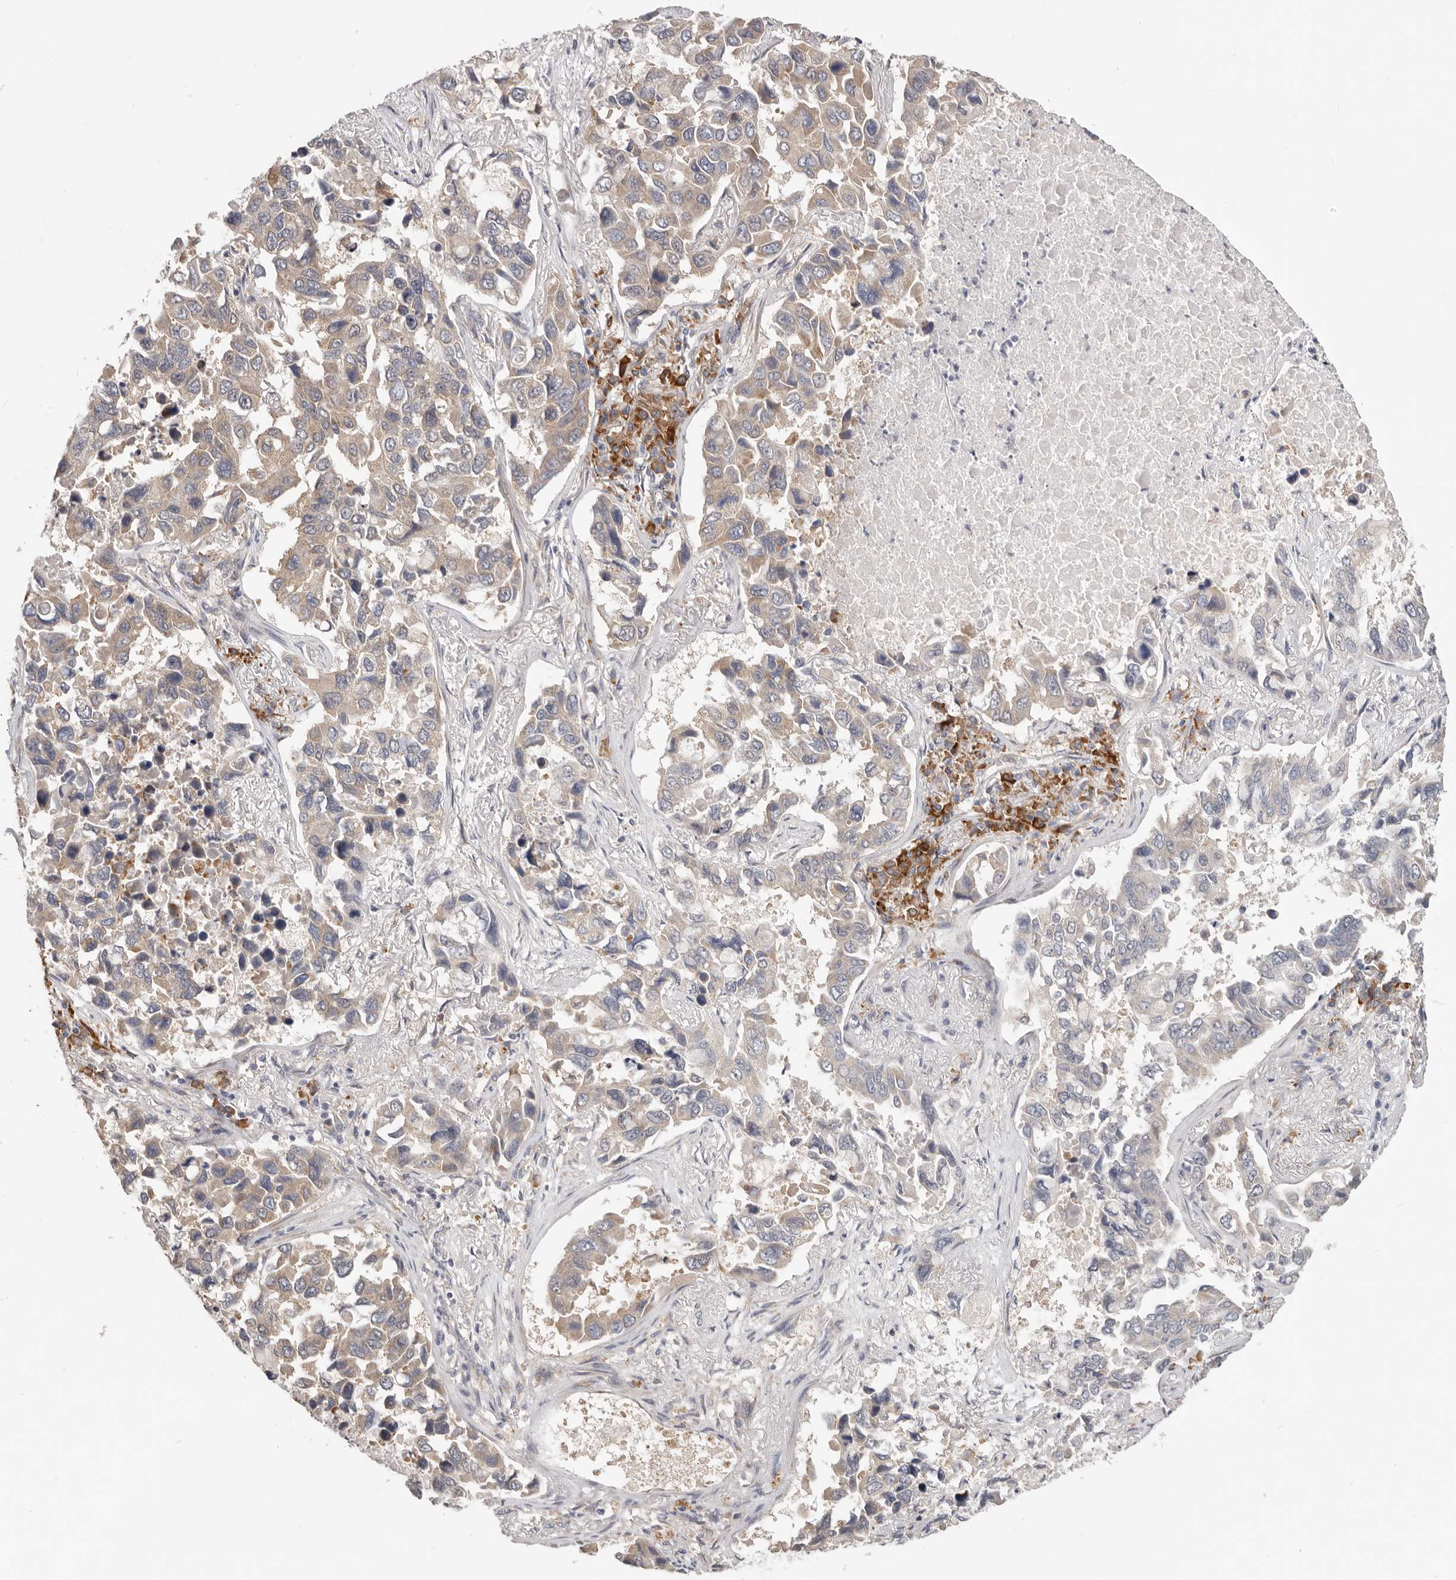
{"staining": {"intensity": "weak", "quantity": "25%-75%", "location": "cytoplasmic/membranous"}, "tissue": "lung cancer", "cell_type": "Tumor cells", "image_type": "cancer", "snomed": [{"axis": "morphology", "description": "Adenocarcinoma, NOS"}, {"axis": "topography", "description": "Lung"}], "caption": "There is low levels of weak cytoplasmic/membranous staining in tumor cells of lung cancer, as demonstrated by immunohistochemical staining (brown color).", "gene": "WDR77", "patient": {"sex": "male", "age": 64}}